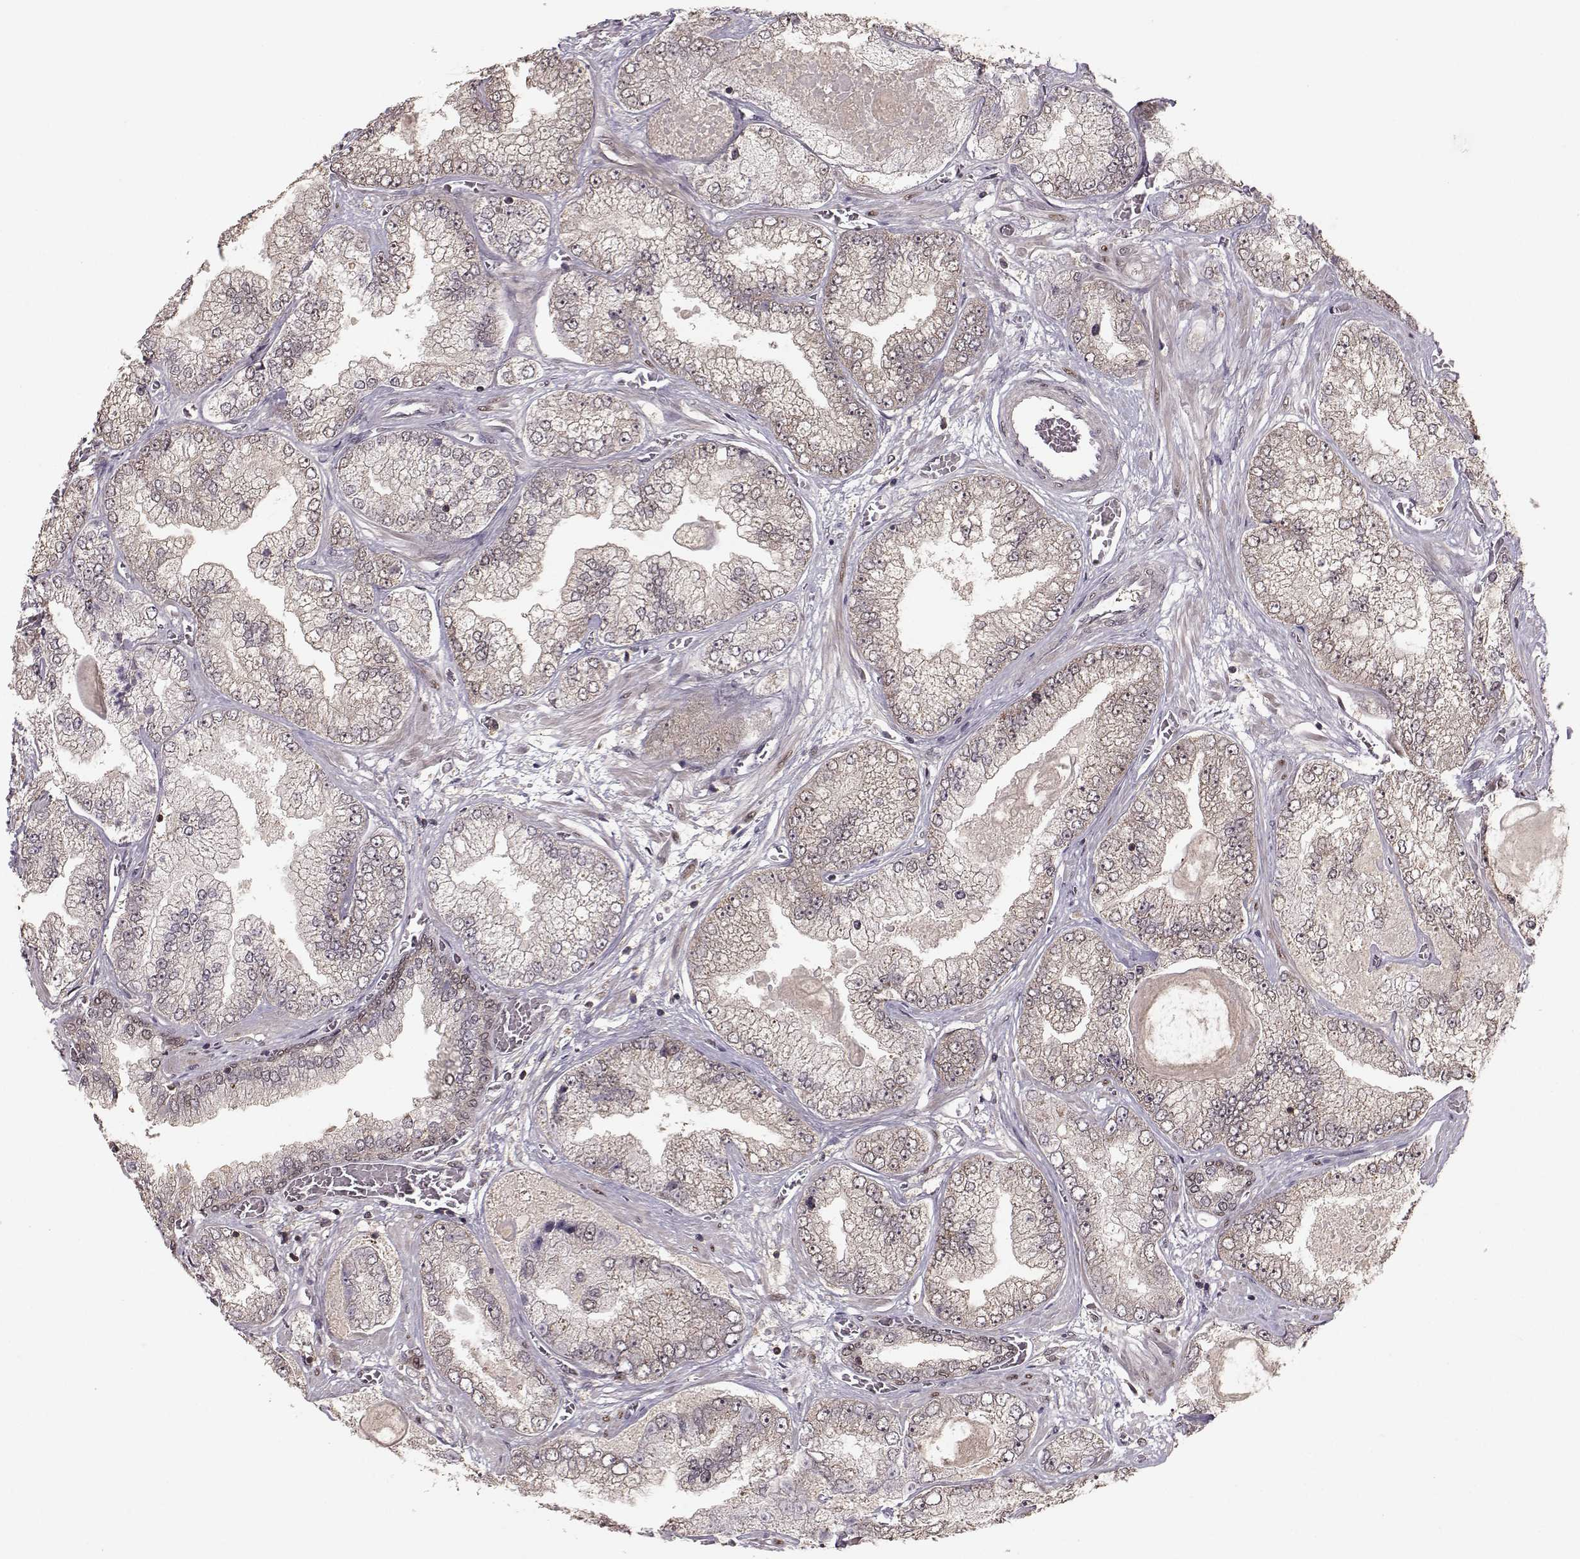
{"staining": {"intensity": "weak", "quantity": "25%-75%", "location": "cytoplasmic/membranous"}, "tissue": "prostate cancer", "cell_type": "Tumor cells", "image_type": "cancer", "snomed": [{"axis": "morphology", "description": "Adenocarcinoma, Low grade"}, {"axis": "topography", "description": "Prostate"}], "caption": "Adenocarcinoma (low-grade) (prostate) was stained to show a protein in brown. There is low levels of weak cytoplasmic/membranous expression in approximately 25%-75% of tumor cells. (brown staining indicates protein expression, while blue staining denotes nuclei).", "gene": "PLEKHG3", "patient": {"sex": "male", "age": 57}}